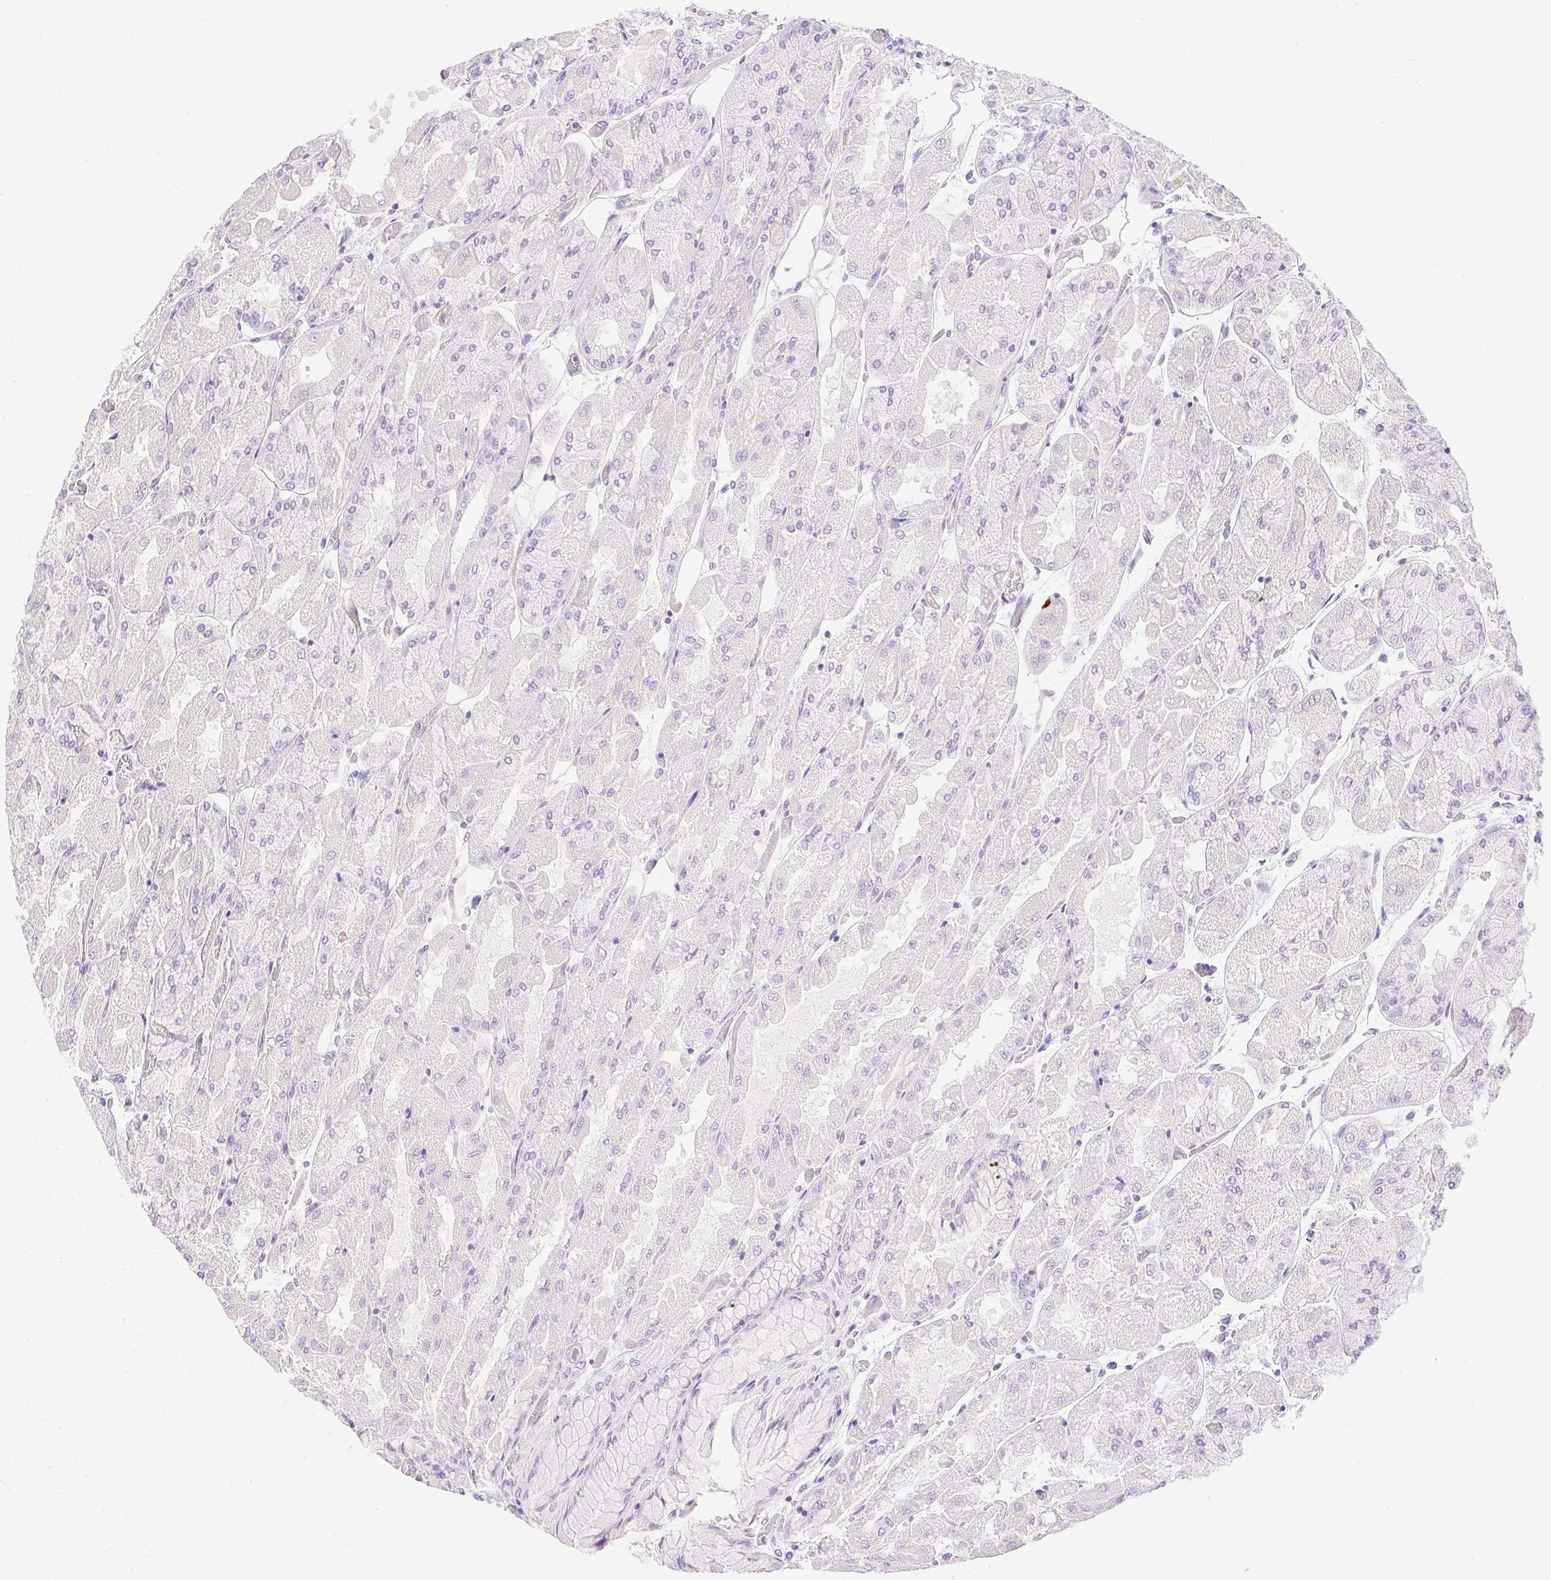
{"staining": {"intensity": "negative", "quantity": "none", "location": "none"}, "tissue": "stomach", "cell_type": "Glandular cells", "image_type": "normal", "snomed": [{"axis": "morphology", "description": "Normal tissue, NOS"}, {"axis": "topography", "description": "Stomach"}], "caption": "Immunohistochemical staining of benign stomach displays no significant expression in glandular cells.", "gene": "CPB1", "patient": {"sex": "female", "age": 61}}